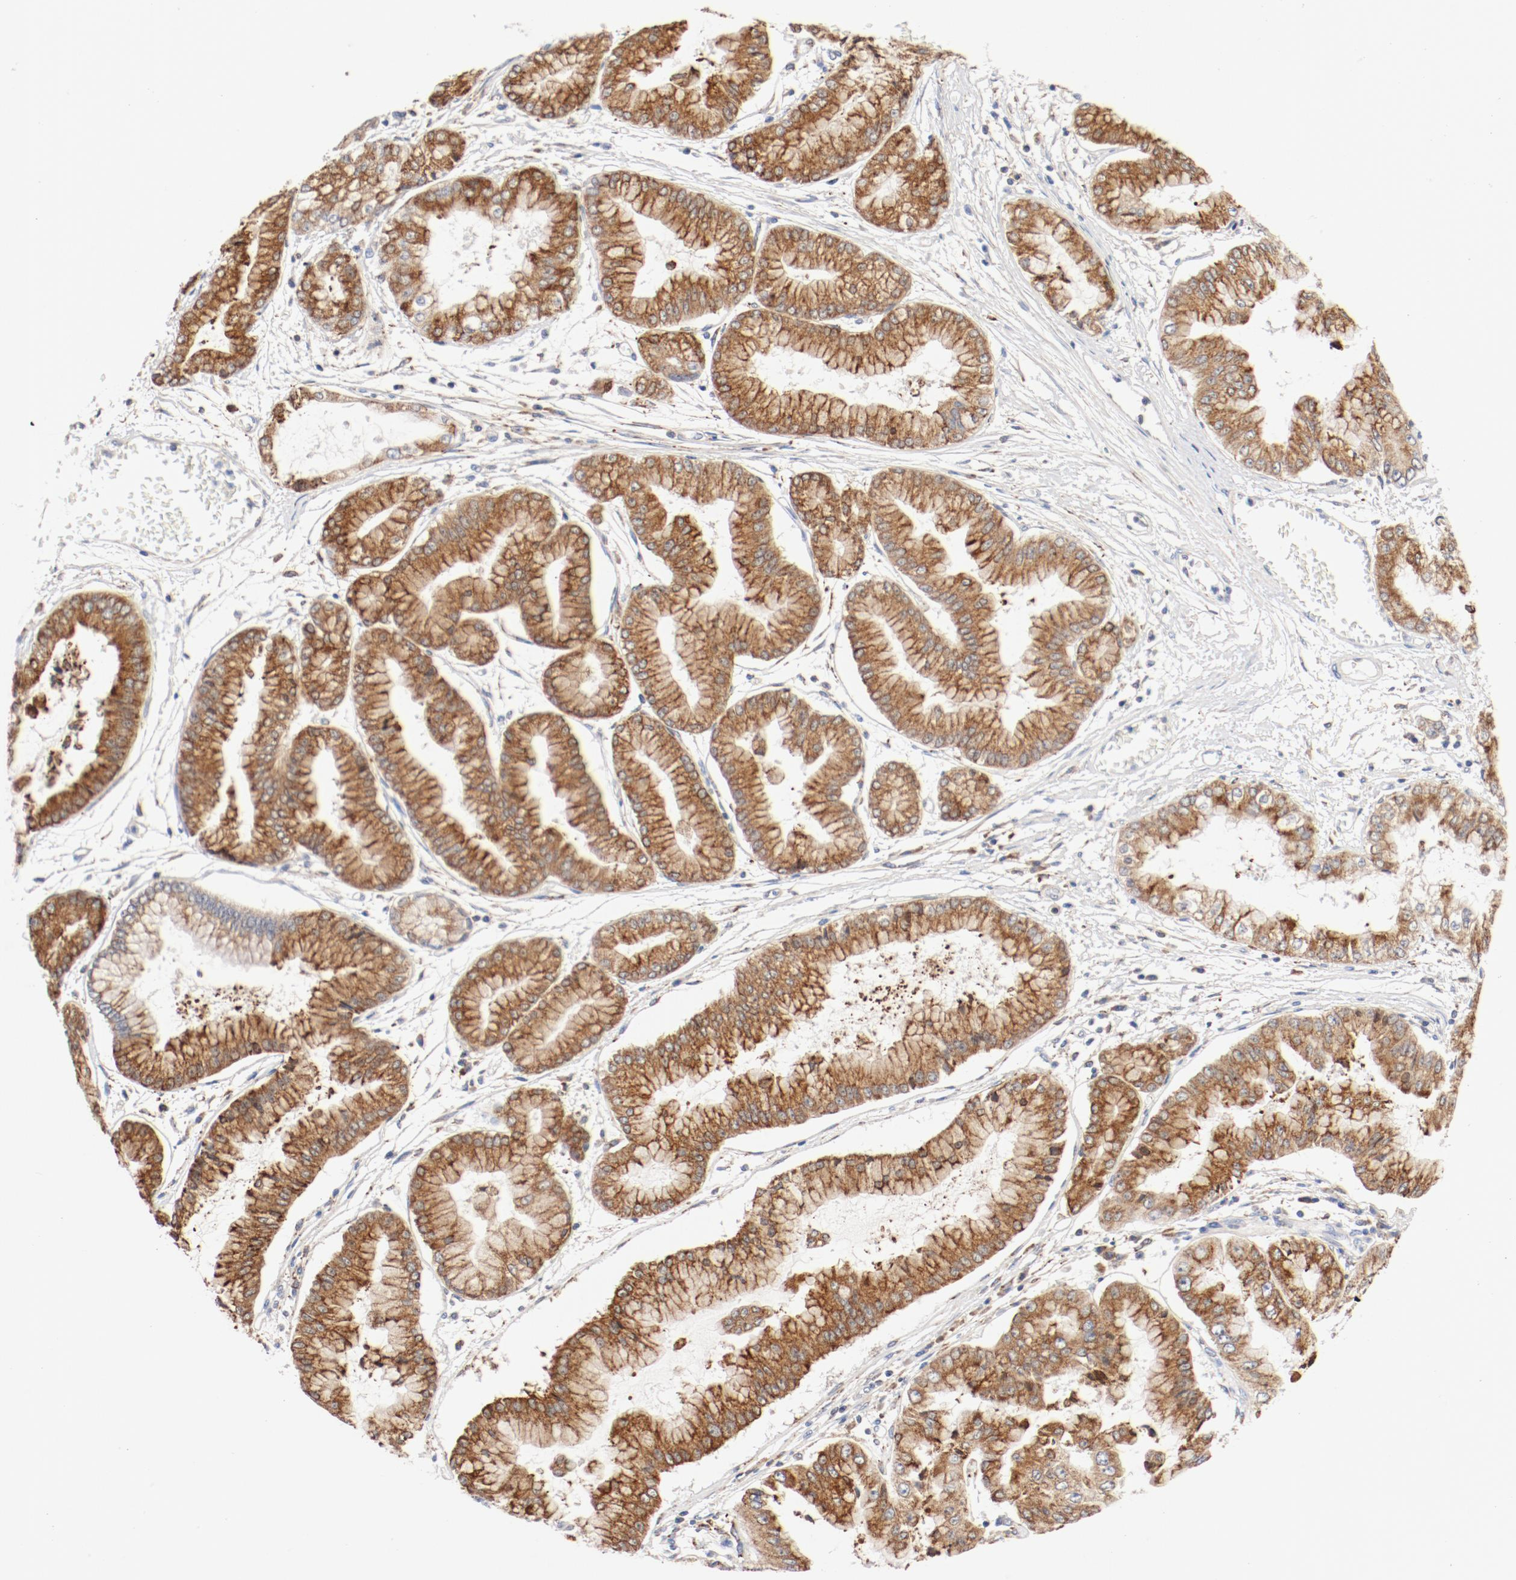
{"staining": {"intensity": "moderate", "quantity": ">75%", "location": "cytoplasmic/membranous"}, "tissue": "liver cancer", "cell_type": "Tumor cells", "image_type": "cancer", "snomed": [{"axis": "morphology", "description": "Cholangiocarcinoma"}, {"axis": "topography", "description": "Liver"}], "caption": "Tumor cells show medium levels of moderate cytoplasmic/membranous positivity in about >75% of cells in human liver cholangiocarcinoma. (brown staining indicates protein expression, while blue staining denotes nuclei).", "gene": "PDPK1", "patient": {"sex": "female", "age": 79}}